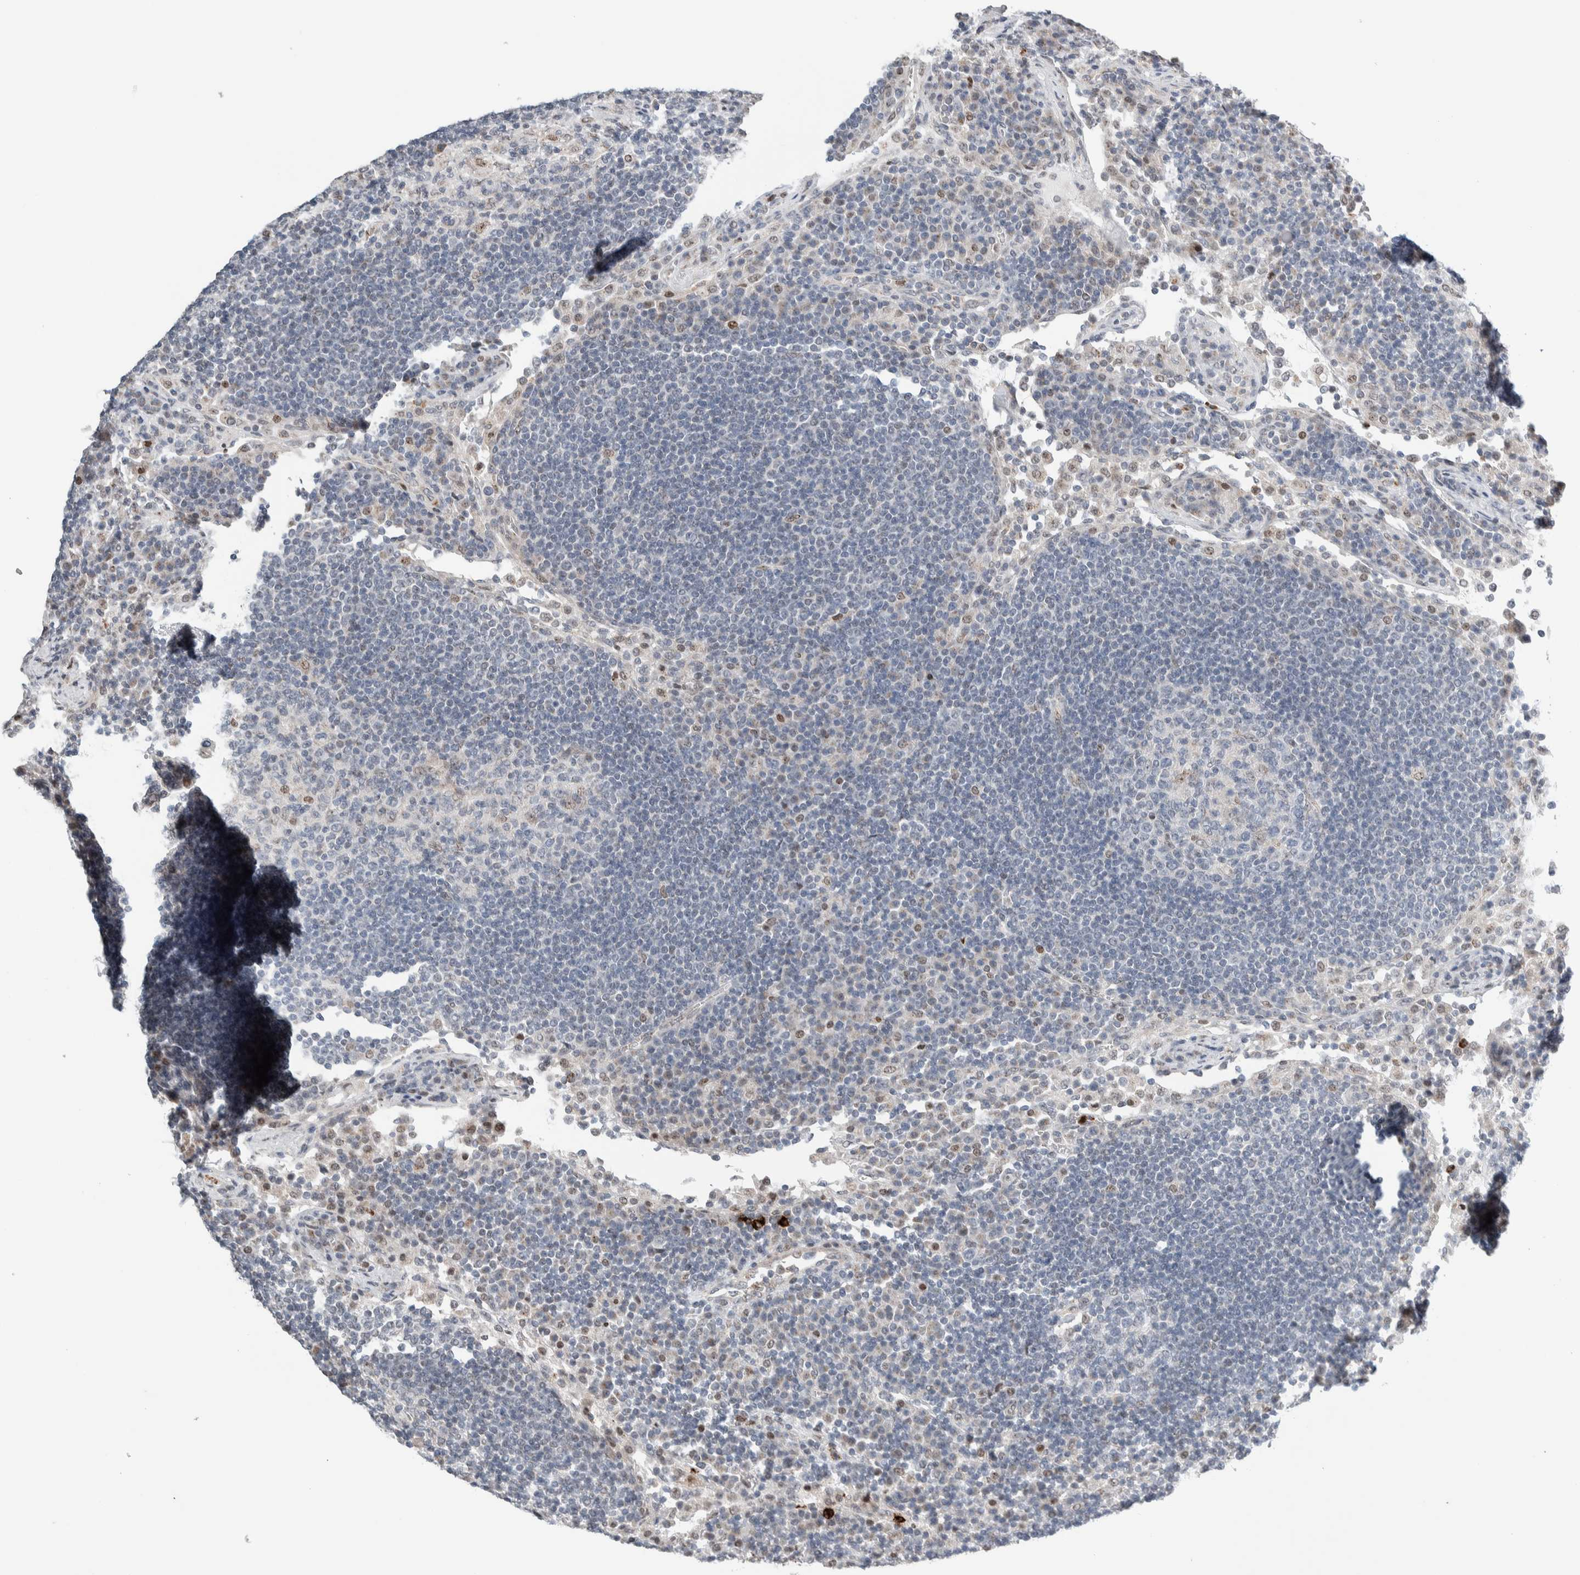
{"staining": {"intensity": "negative", "quantity": "none", "location": "none"}, "tissue": "lymph node", "cell_type": "Germinal center cells", "image_type": "normal", "snomed": [{"axis": "morphology", "description": "Normal tissue, NOS"}, {"axis": "topography", "description": "Lymph node"}], "caption": "Lymph node was stained to show a protein in brown. There is no significant staining in germinal center cells. (DAB immunohistochemistry visualized using brightfield microscopy, high magnification).", "gene": "NEUROD1", "patient": {"sex": "female", "age": 53}}